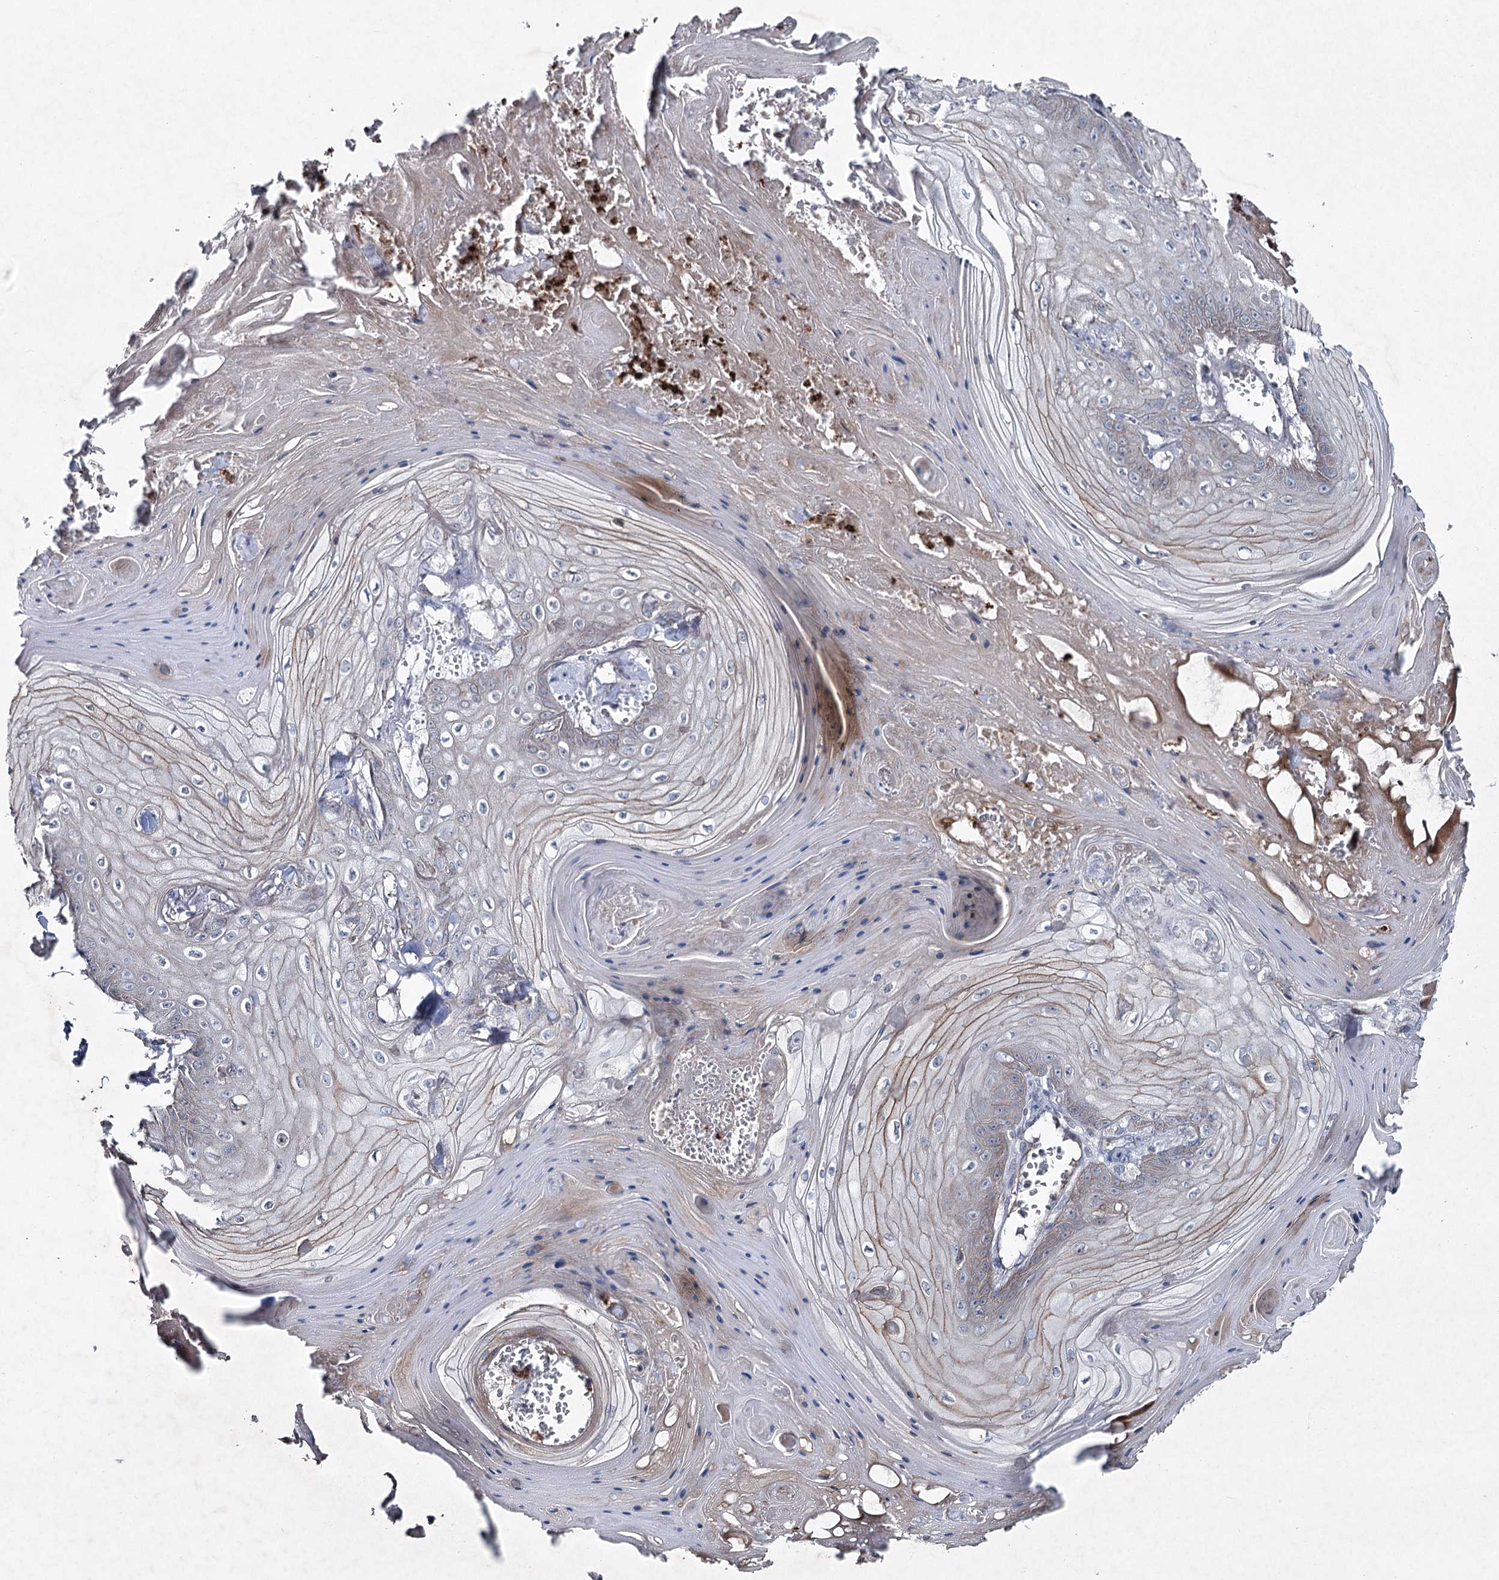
{"staining": {"intensity": "negative", "quantity": "none", "location": "none"}, "tissue": "skin cancer", "cell_type": "Tumor cells", "image_type": "cancer", "snomed": [{"axis": "morphology", "description": "Squamous cell carcinoma, NOS"}, {"axis": "topography", "description": "Skin"}], "caption": "Tumor cells are negative for brown protein staining in skin cancer (squamous cell carcinoma). Brightfield microscopy of IHC stained with DAB (brown) and hematoxylin (blue), captured at high magnification.", "gene": "PLA2G12A", "patient": {"sex": "male", "age": 74}}